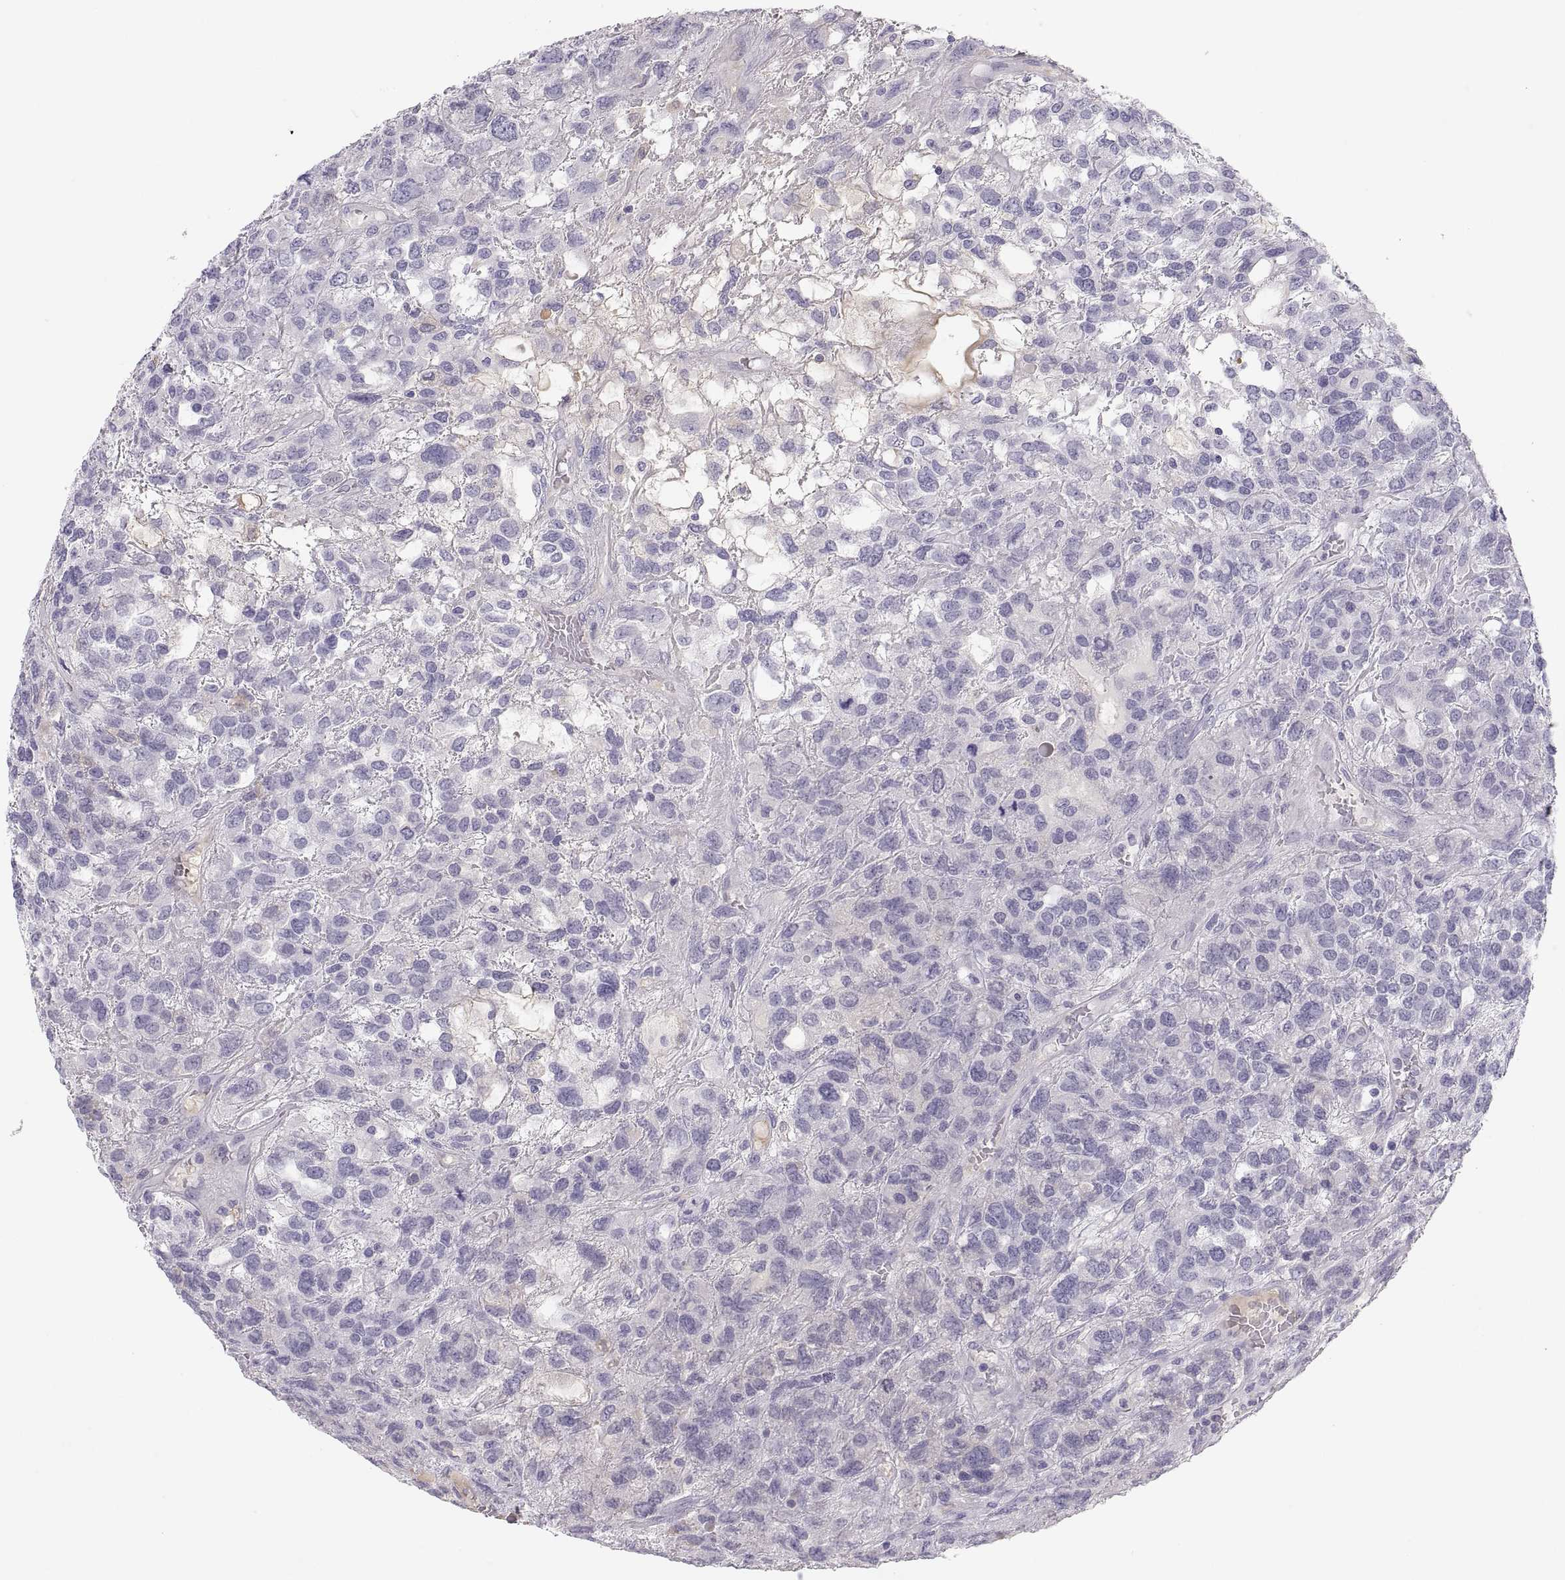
{"staining": {"intensity": "negative", "quantity": "none", "location": "none"}, "tissue": "testis cancer", "cell_type": "Tumor cells", "image_type": "cancer", "snomed": [{"axis": "morphology", "description": "Seminoma, NOS"}, {"axis": "topography", "description": "Testis"}], "caption": "Immunohistochemistry of human testis cancer (seminoma) reveals no expression in tumor cells.", "gene": "MAGEB2", "patient": {"sex": "male", "age": 52}}